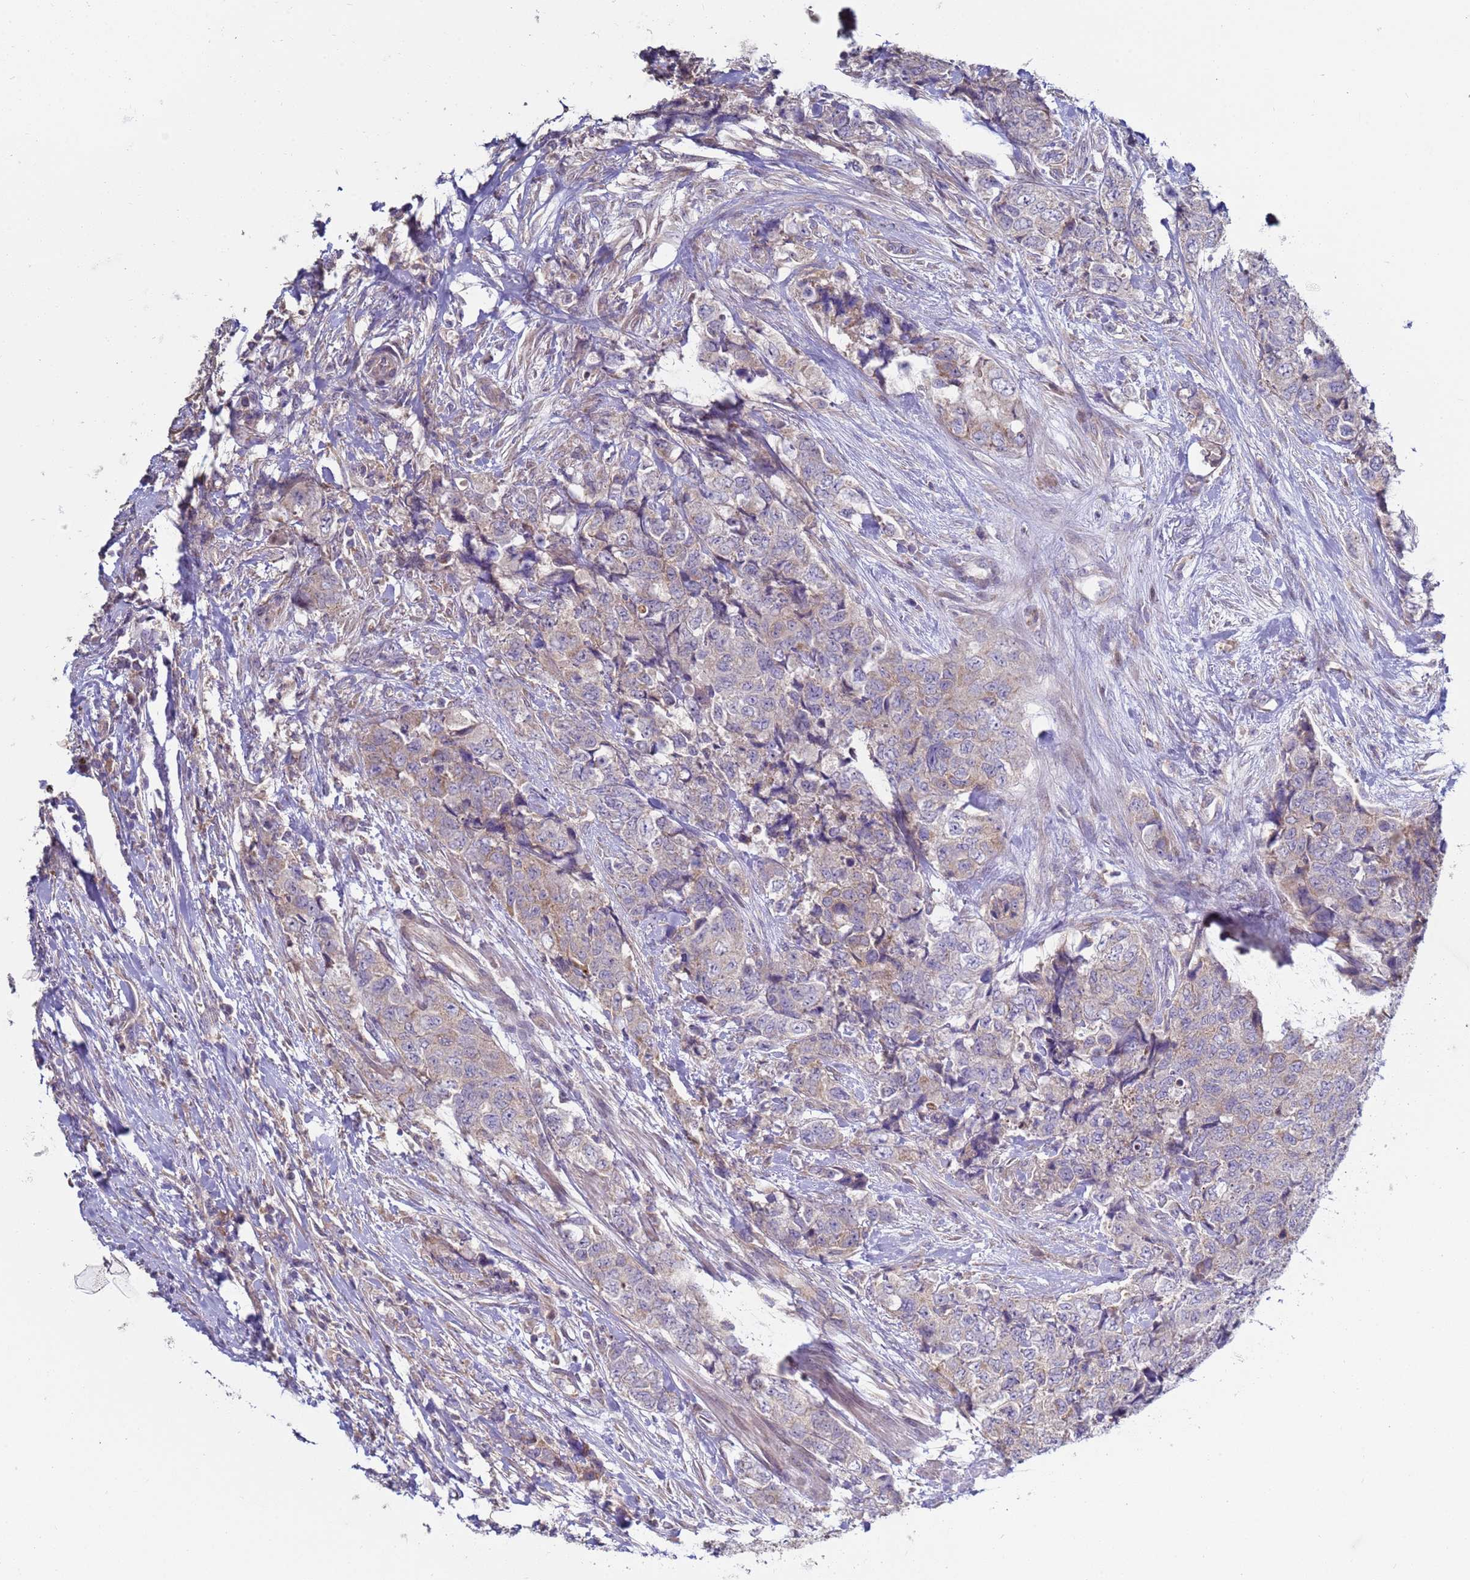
{"staining": {"intensity": "weak", "quantity": "<25%", "location": "cytoplasmic/membranous"}, "tissue": "urothelial cancer", "cell_type": "Tumor cells", "image_type": "cancer", "snomed": [{"axis": "morphology", "description": "Urothelial carcinoma, High grade"}, {"axis": "topography", "description": "Urinary bladder"}], "caption": "Immunohistochemistry (IHC) micrograph of neoplastic tissue: human urothelial cancer stained with DAB displays no significant protein positivity in tumor cells.", "gene": "DIP2B", "patient": {"sex": "female", "age": 78}}